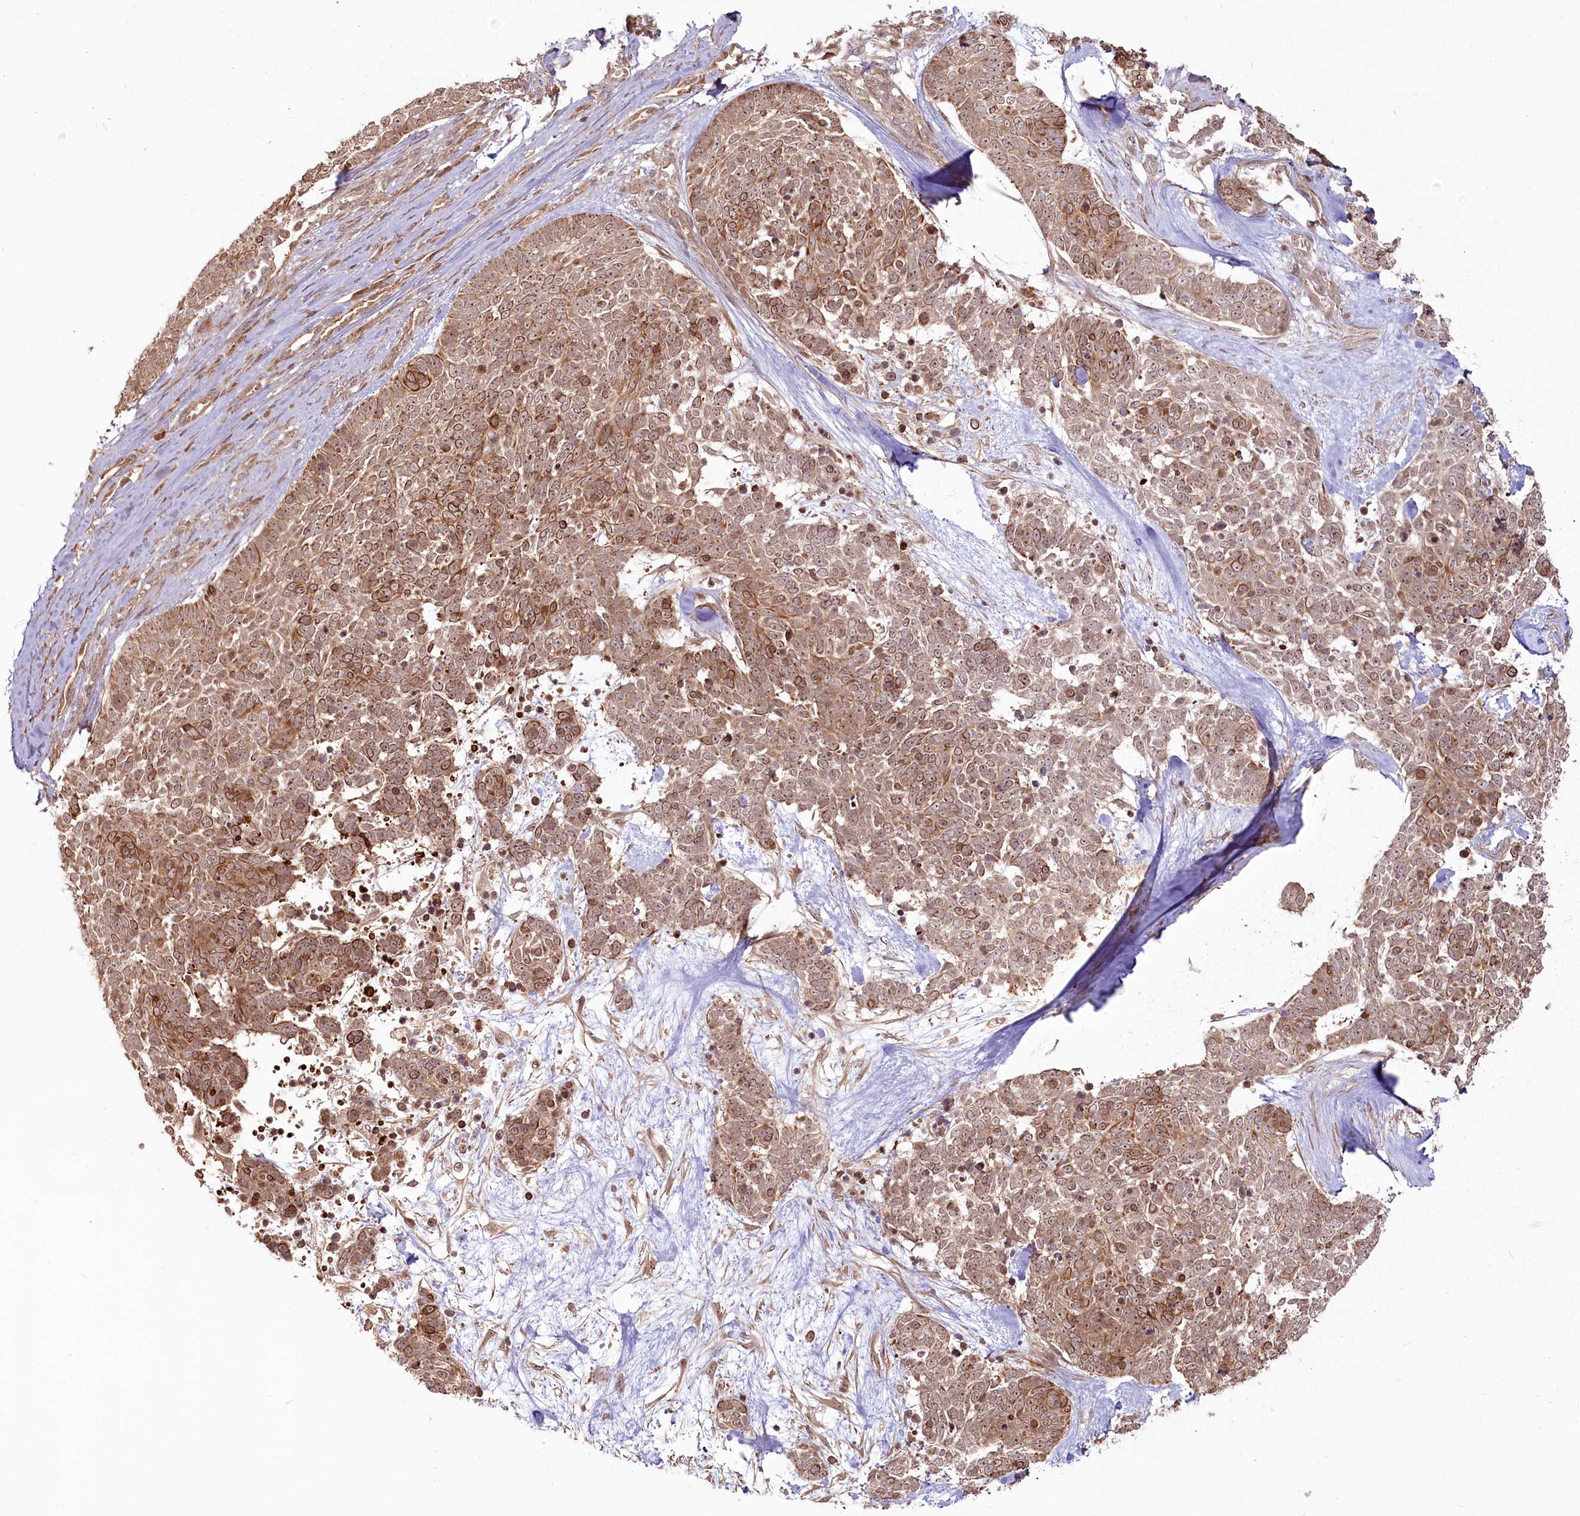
{"staining": {"intensity": "moderate", "quantity": ">75%", "location": "cytoplasmic/membranous"}, "tissue": "skin cancer", "cell_type": "Tumor cells", "image_type": "cancer", "snomed": [{"axis": "morphology", "description": "Basal cell carcinoma"}, {"axis": "topography", "description": "Skin"}], "caption": "Basal cell carcinoma (skin) stained with IHC exhibits moderate cytoplasmic/membranous positivity in about >75% of tumor cells.", "gene": "R3HDM2", "patient": {"sex": "female", "age": 81}}